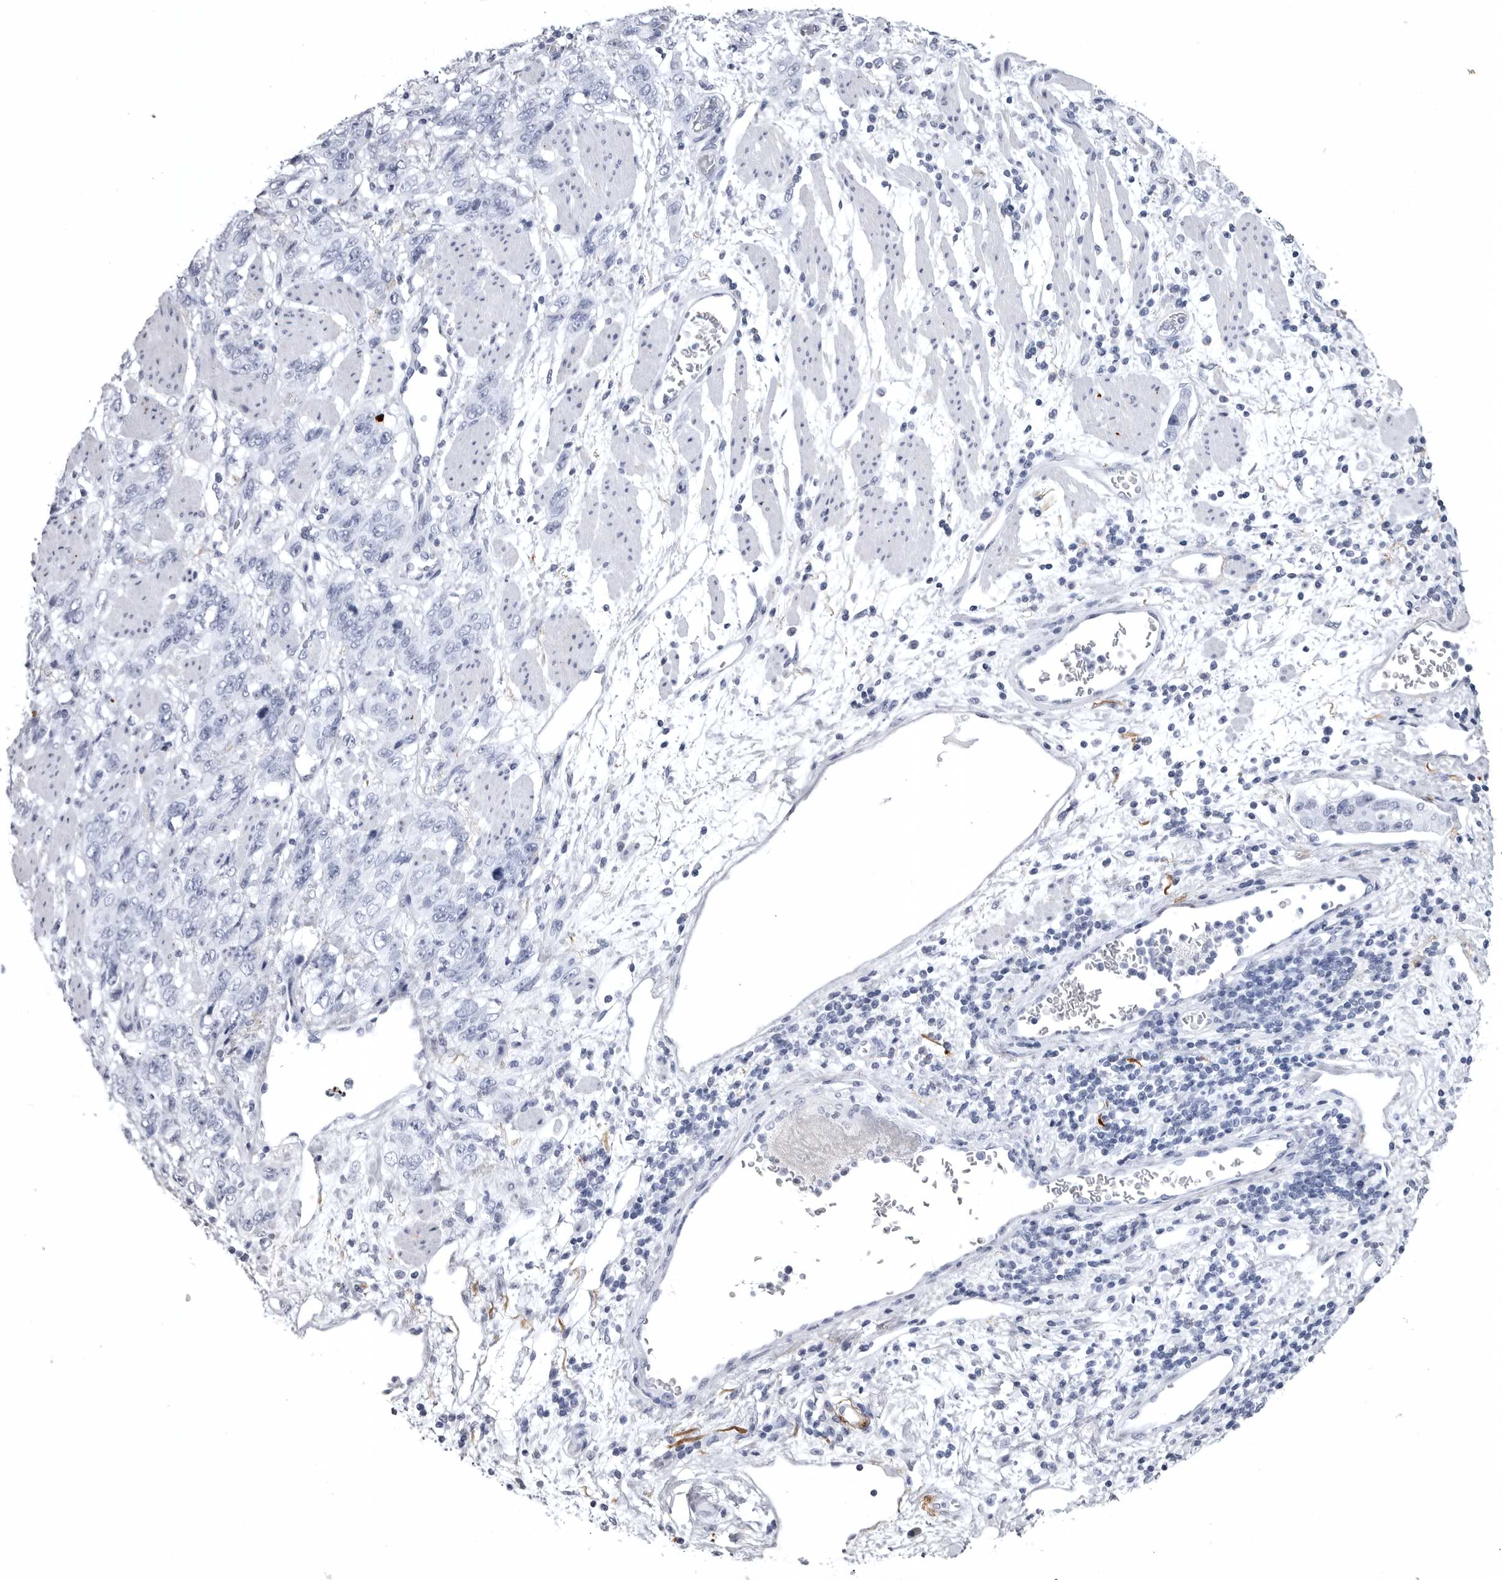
{"staining": {"intensity": "negative", "quantity": "none", "location": "none"}, "tissue": "stomach cancer", "cell_type": "Tumor cells", "image_type": "cancer", "snomed": [{"axis": "morphology", "description": "Adenocarcinoma, NOS"}, {"axis": "topography", "description": "Stomach"}], "caption": "Human stomach cancer (adenocarcinoma) stained for a protein using immunohistochemistry reveals no staining in tumor cells.", "gene": "COL26A1", "patient": {"sex": "male", "age": 48}}